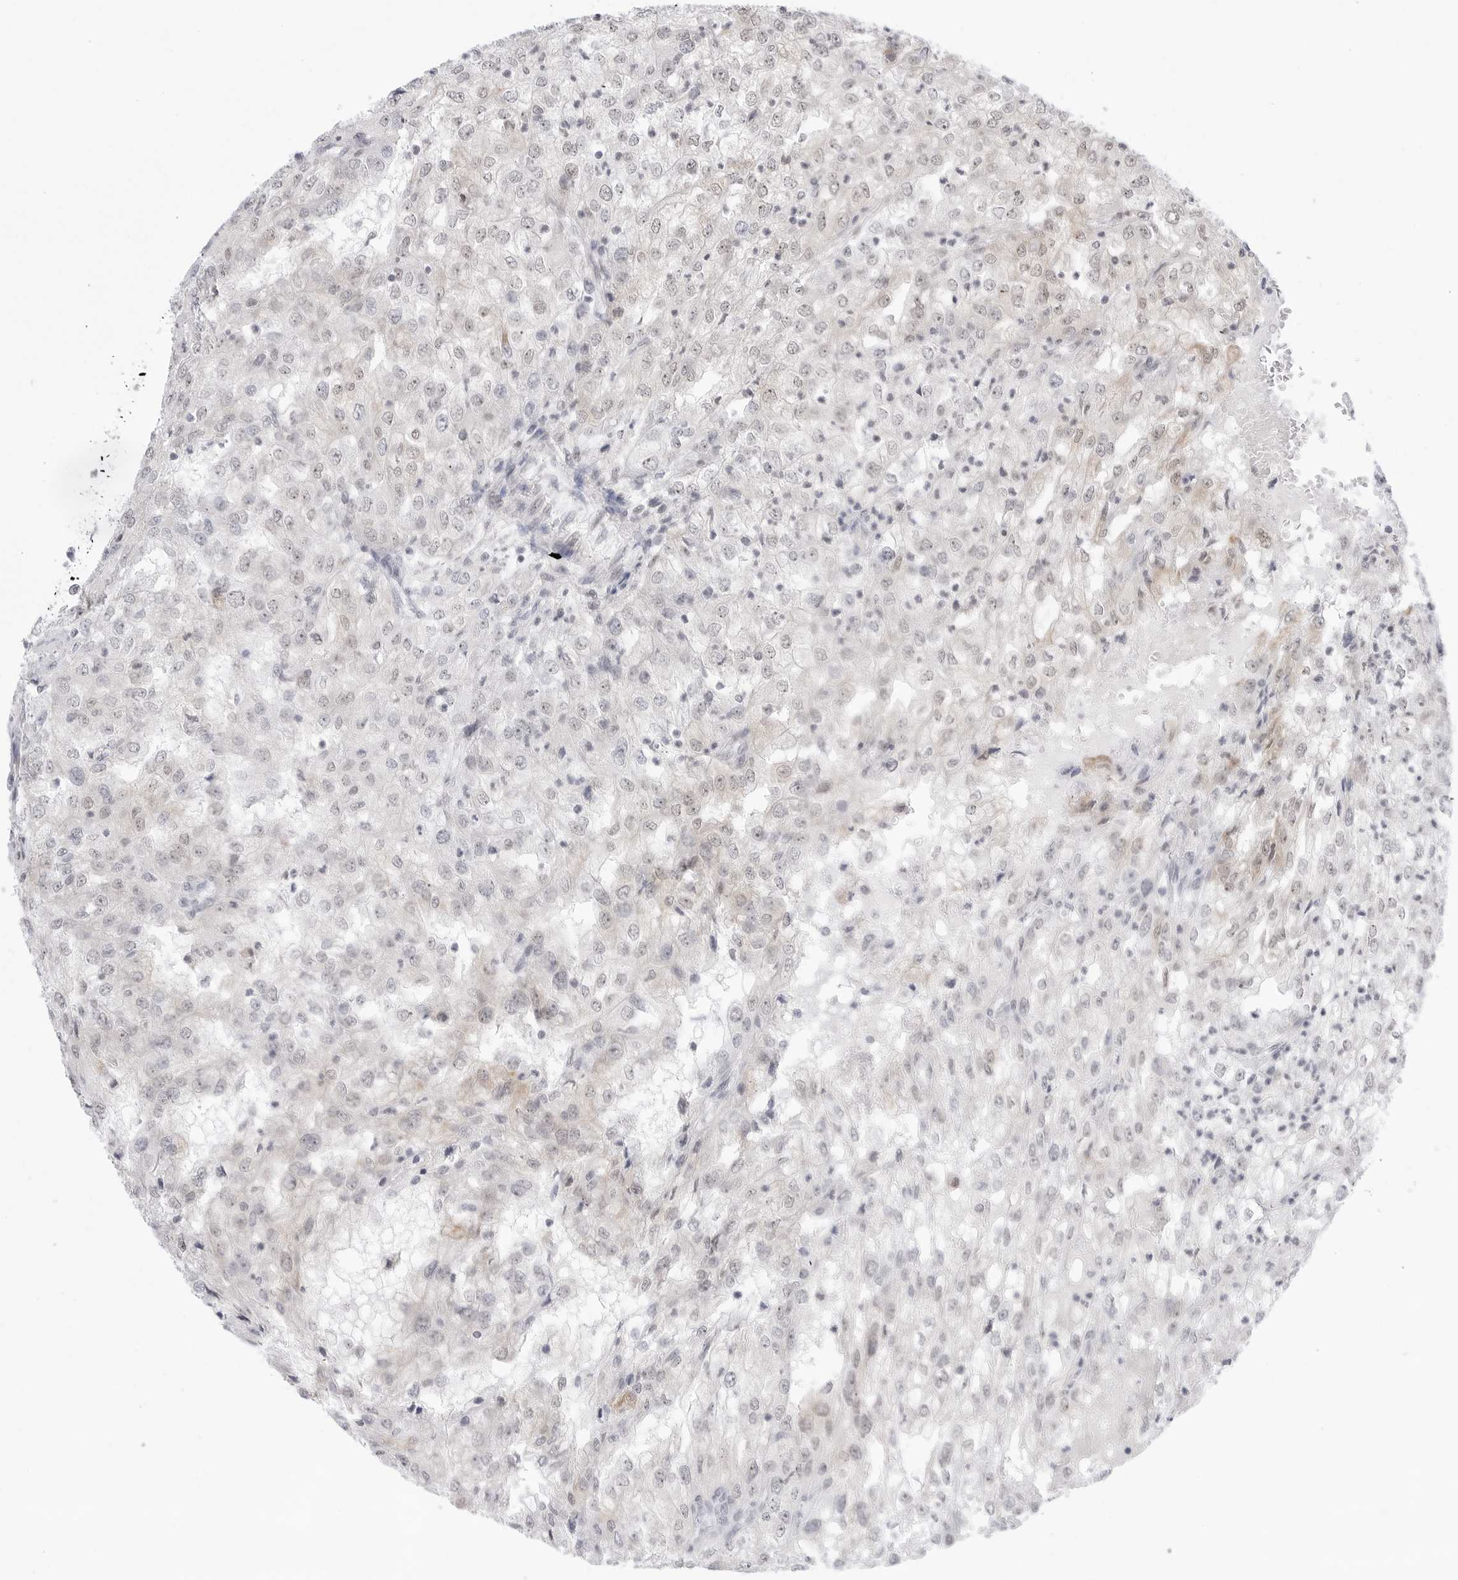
{"staining": {"intensity": "weak", "quantity": "<25%", "location": "cytoplasmic/membranous,nuclear"}, "tissue": "renal cancer", "cell_type": "Tumor cells", "image_type": "cancer", "snomed": [{"axis": "morphology", "description": "Adenocarcinoma, NOS"}, {"axis": "topography", "description": "Kidney"}], "caption": "Immunohistochemistry image of human renal cancer stained for a protein (brown), which reveals no positivity in tumor cells.", "gene": "C1orf162", "patient": {"sex": "female", "age": 54}}